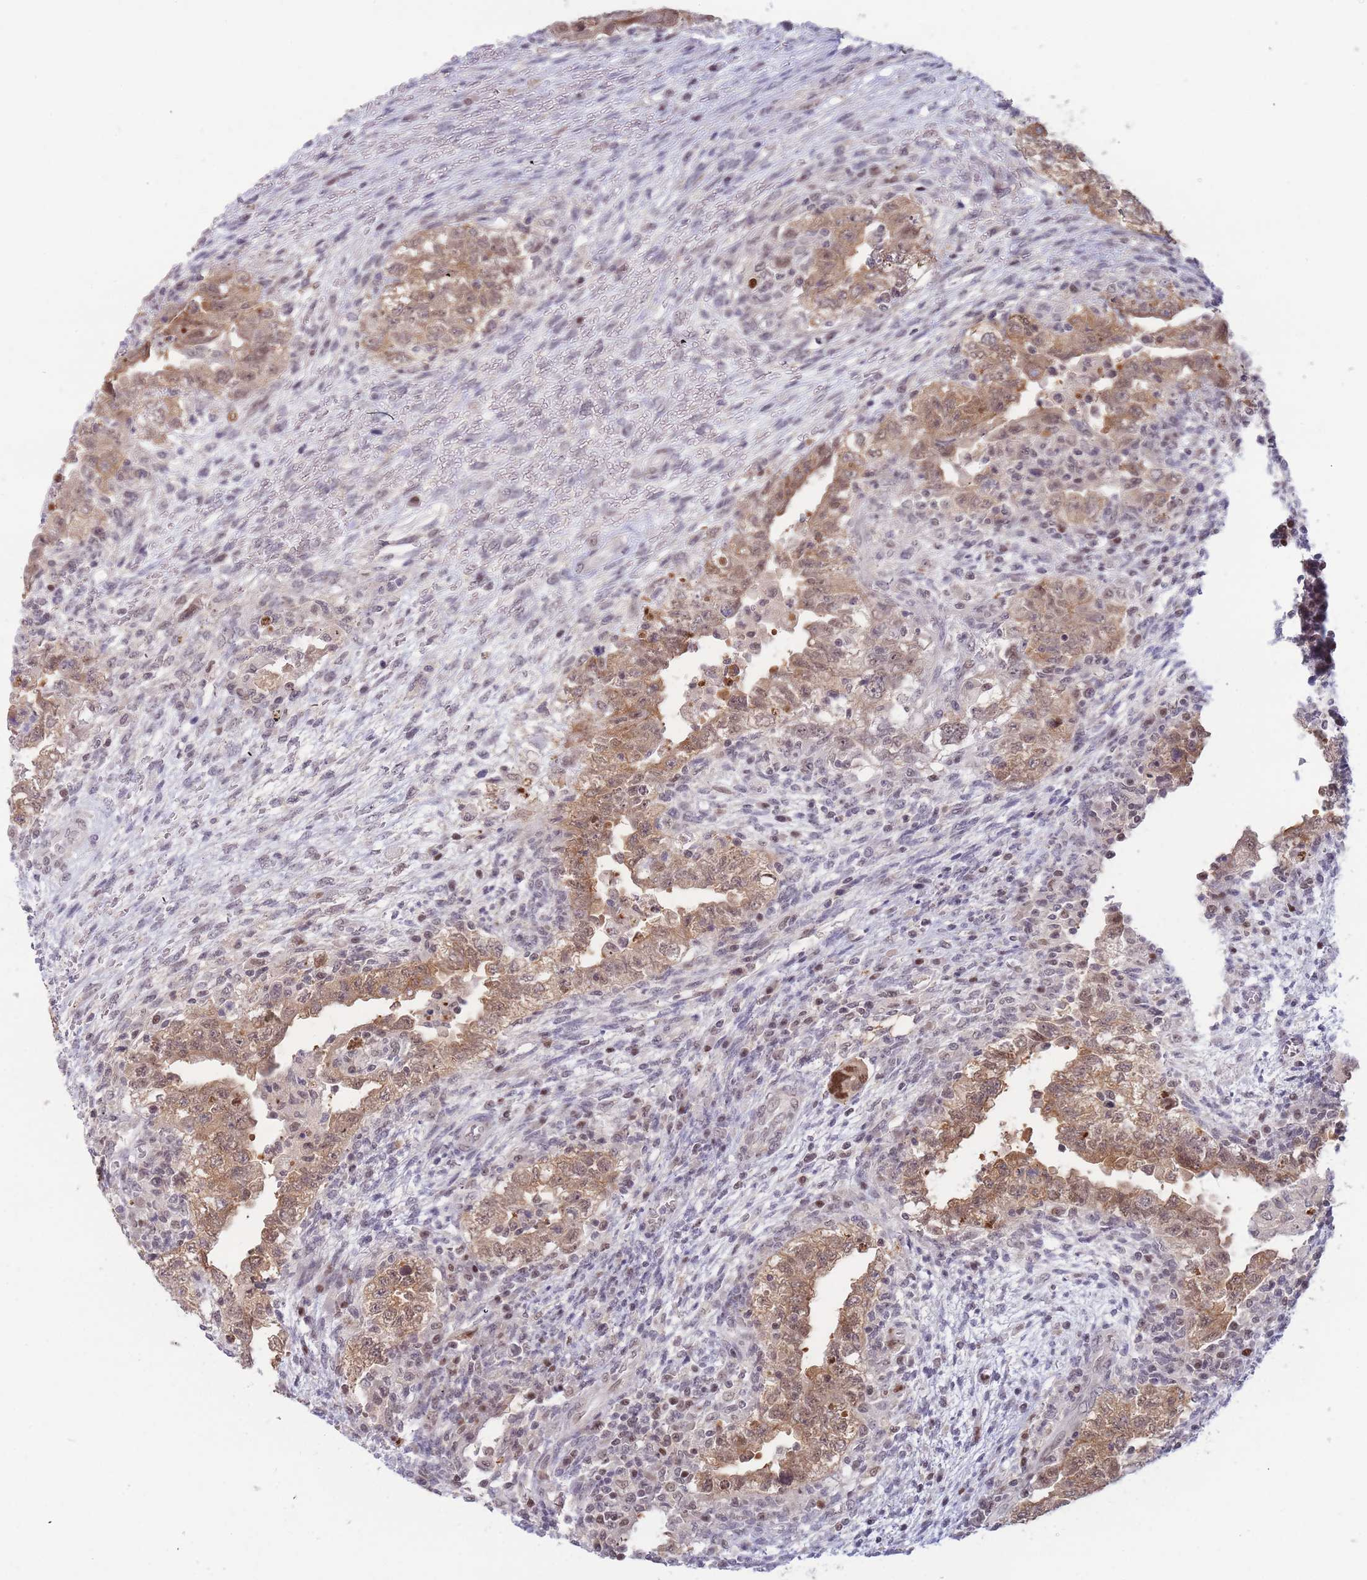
{"staining": {"intensity": "moderate", "quantity": ">75%", "location": "cytoplasmic/membranous,nuclear"}, "tissue": "testis cancer", "cell_type": "Tumor cells", "image_type": "cancer", "snomed": [{"axis": "morphology", "description": "Carcinoma, Embryonal, NOS"}, {"axis": "topography", "description": "Testis"}], "caption": "DAB immunohistochemical staining of embryonal carcinoma (testis) shows moderate cytoplasmic/membranous and nuclear protein positivity in approximately >75% of tumor cells.", "gene": "DEAF1", "patient": {"sex": "male", "age": 26}}